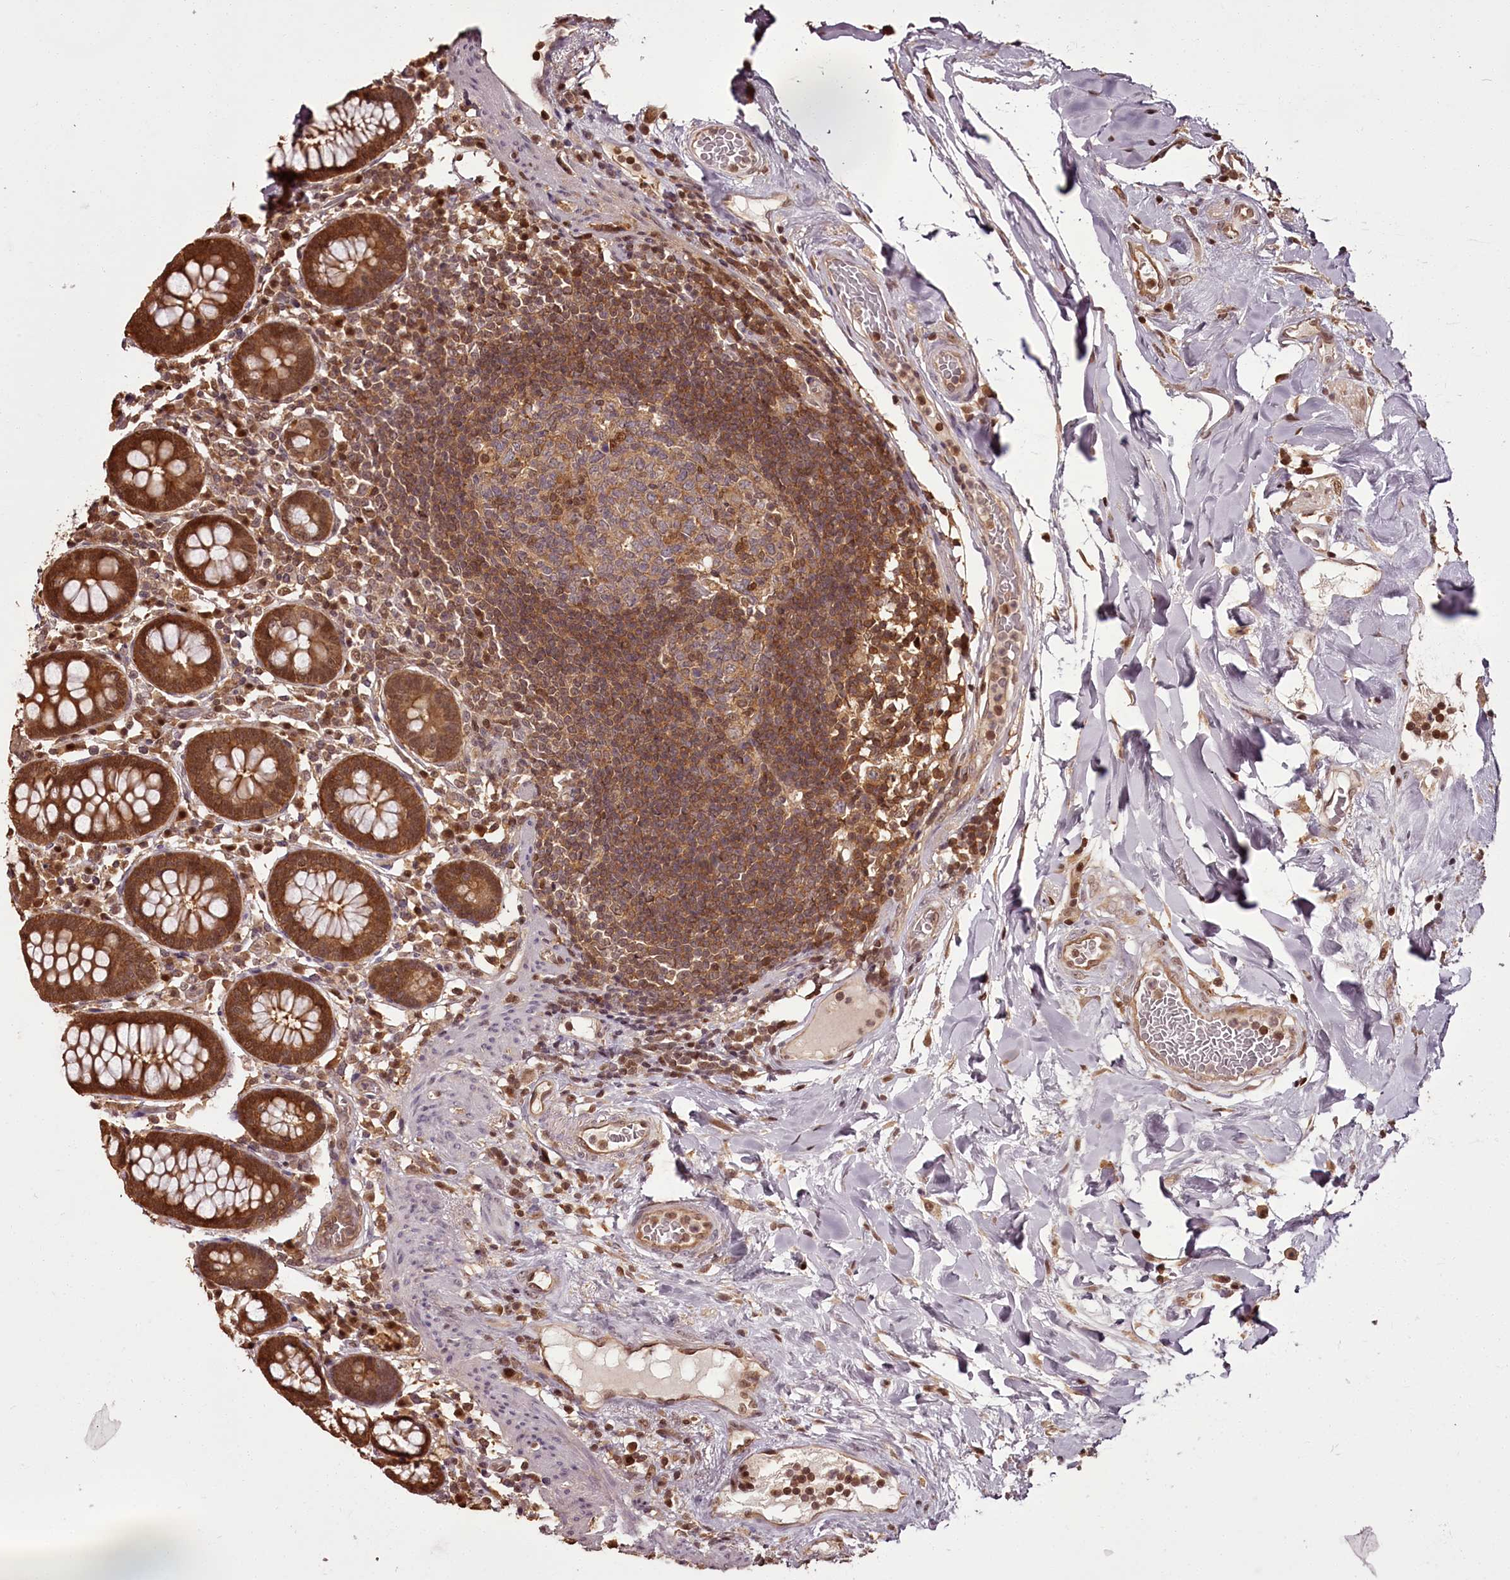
{"staining": {"intensity": "moderate", "quantity": ">75%", "location": "cytoplasmic/membranous,nuclear"}, "tissue": "colon", "cell_type": "Endothelial cells", "image_type": "normal", "snomed": [{"axis": "morphology", "description": "Normal tissue, NOS"}, {"axis": "topography", "description": "Colon"}], "caption": "Endothelial cells display medium levels of moderate cytoplasmic/membranous,nuclear expression in about >75% of cells in unremarkable colon. (IHC, brightfield microscopy, high magnification).", "gene": "NPRL2", "patient": {"sex": "female", "age": 79}}